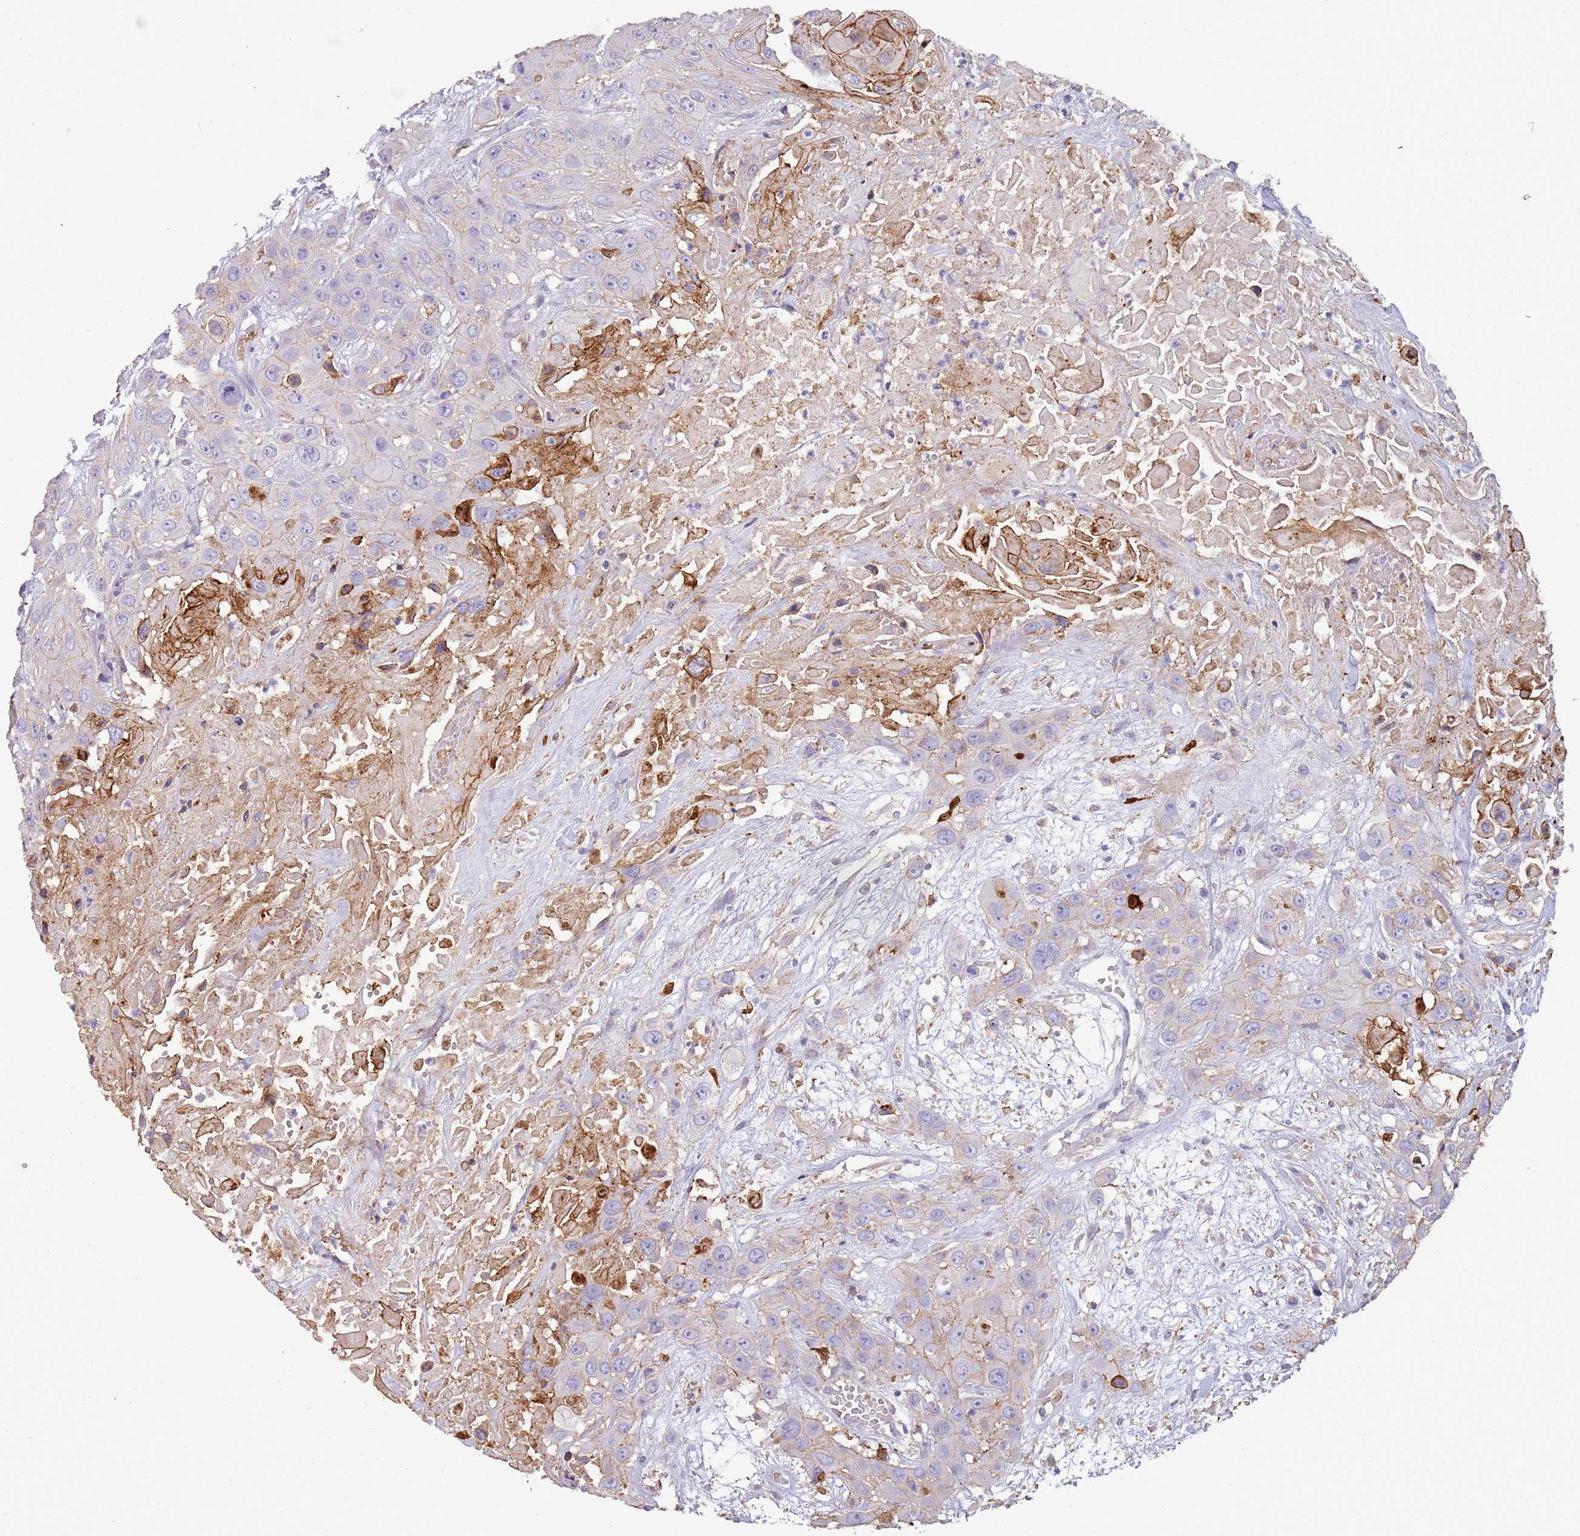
{"staining": {"intensity": "negative", "quantity": "none", "location": "none"}, "tissue": "head and neck cancer", "cell_type": "Tumor cells", "image_type": "cancer", "snomed": [{"axis": "morphology", "description": "Squamous cell carcinoma, NOS"}, {"axis": "topography", "description": "Head-Neck"}], "caption": "This histopathology image is of head and neck squamous cell carcinoma stained with immunohistochemistry (IHC) to label a protein in brown with the nuclei are counter-stained blue. There is no expression in tumor cells.", "gene": "NBPF3", "patient": {"sex": "male", "age": 81}}